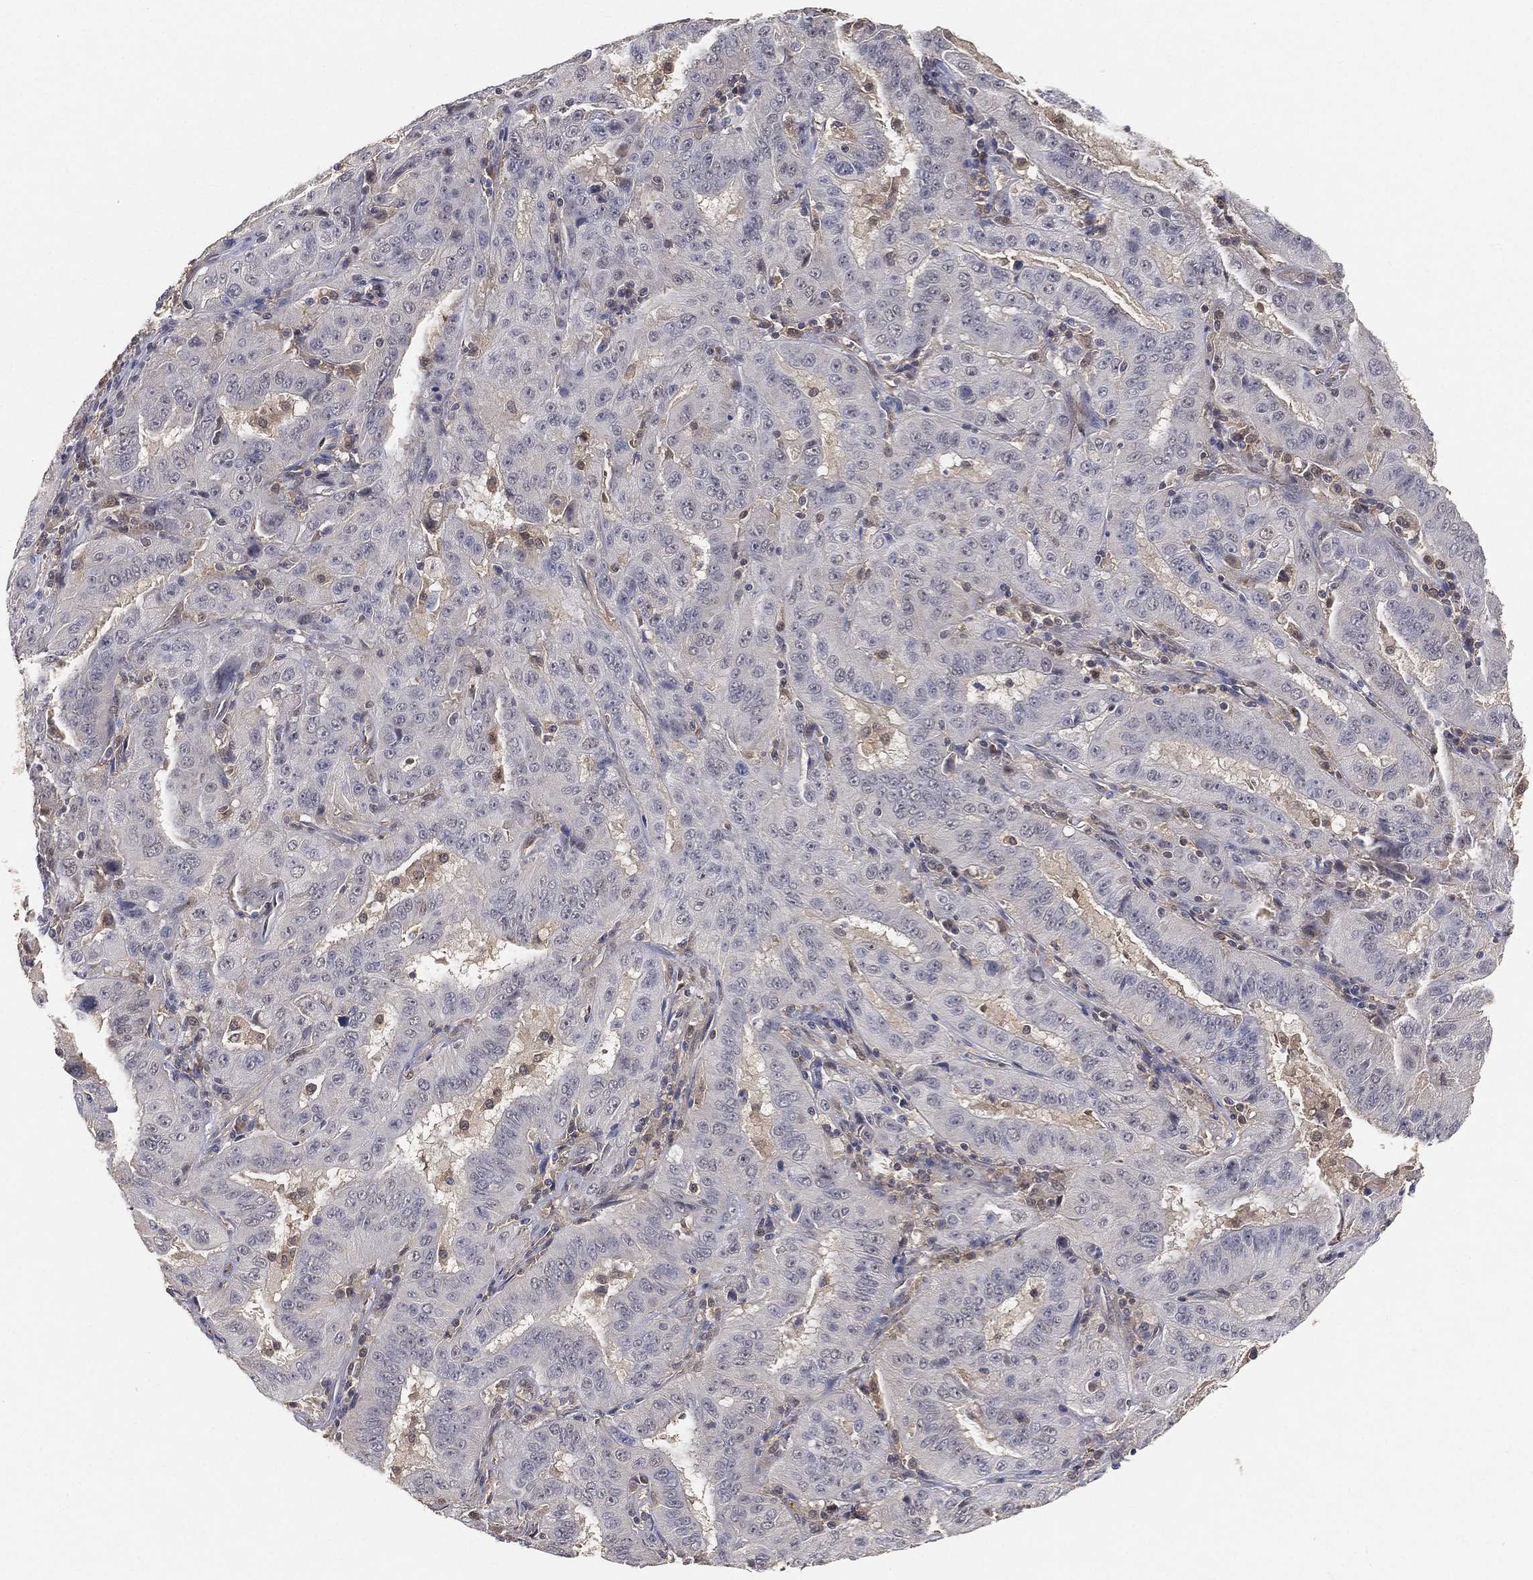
{"staining": {"intensity": "negative", "quantity": "none", "location": "none"}, "tissue": "pancreatic cancer", "cell_type": "Tumor cells", "image_type": "cancer", "snomed": [{"axis": "morphology", "description": "Adenocarcinoma, NOS"}, {"axis": "topography", "description": "Pancreas"}], "caption": "Tumor cells show no significant protein staining in pancreatic cancer (adenocarcinoma).", "gene": "MAPK1", "patient": {"sex": "male", "age": 63}}